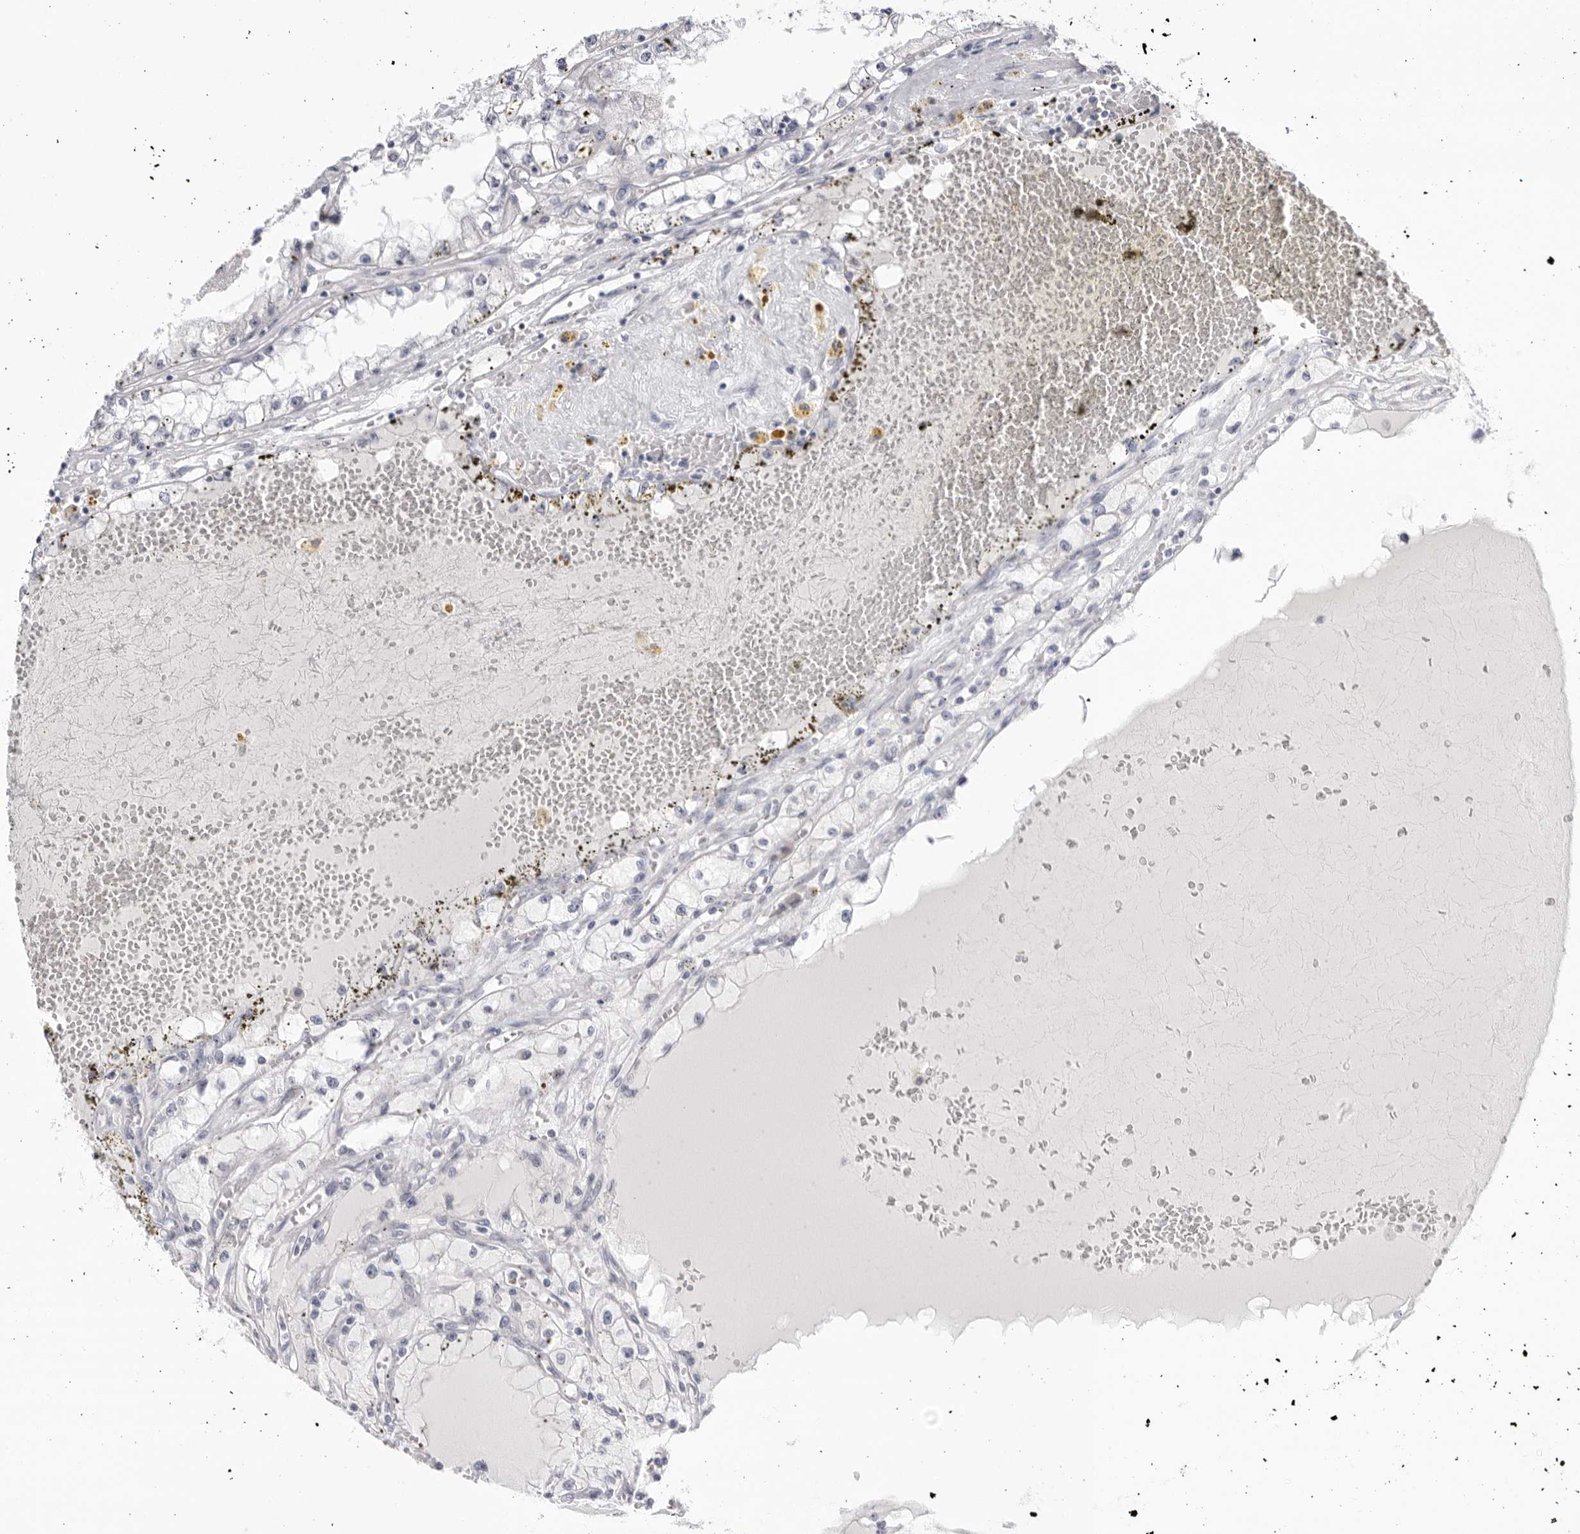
{"staining": {"intensity": "negative", "quantity": "none", "location": "none"}, "tissue": "renal cancer", "cell_type": "Tumor cells", "image_type": "cancer", "snomed": [{"axis": "morphology", "description": "Adenocarcinoma, NOS"}, {"axis": "topography", "description": "Kidney"}], "caption": "An IHC histopathology image of renal adenocarcinoma is shown. There is no staining in tumor cells of renal adenocarcinoma.", "gene": "CNBD1", "patient": {"sex": "male", "age": 56}}